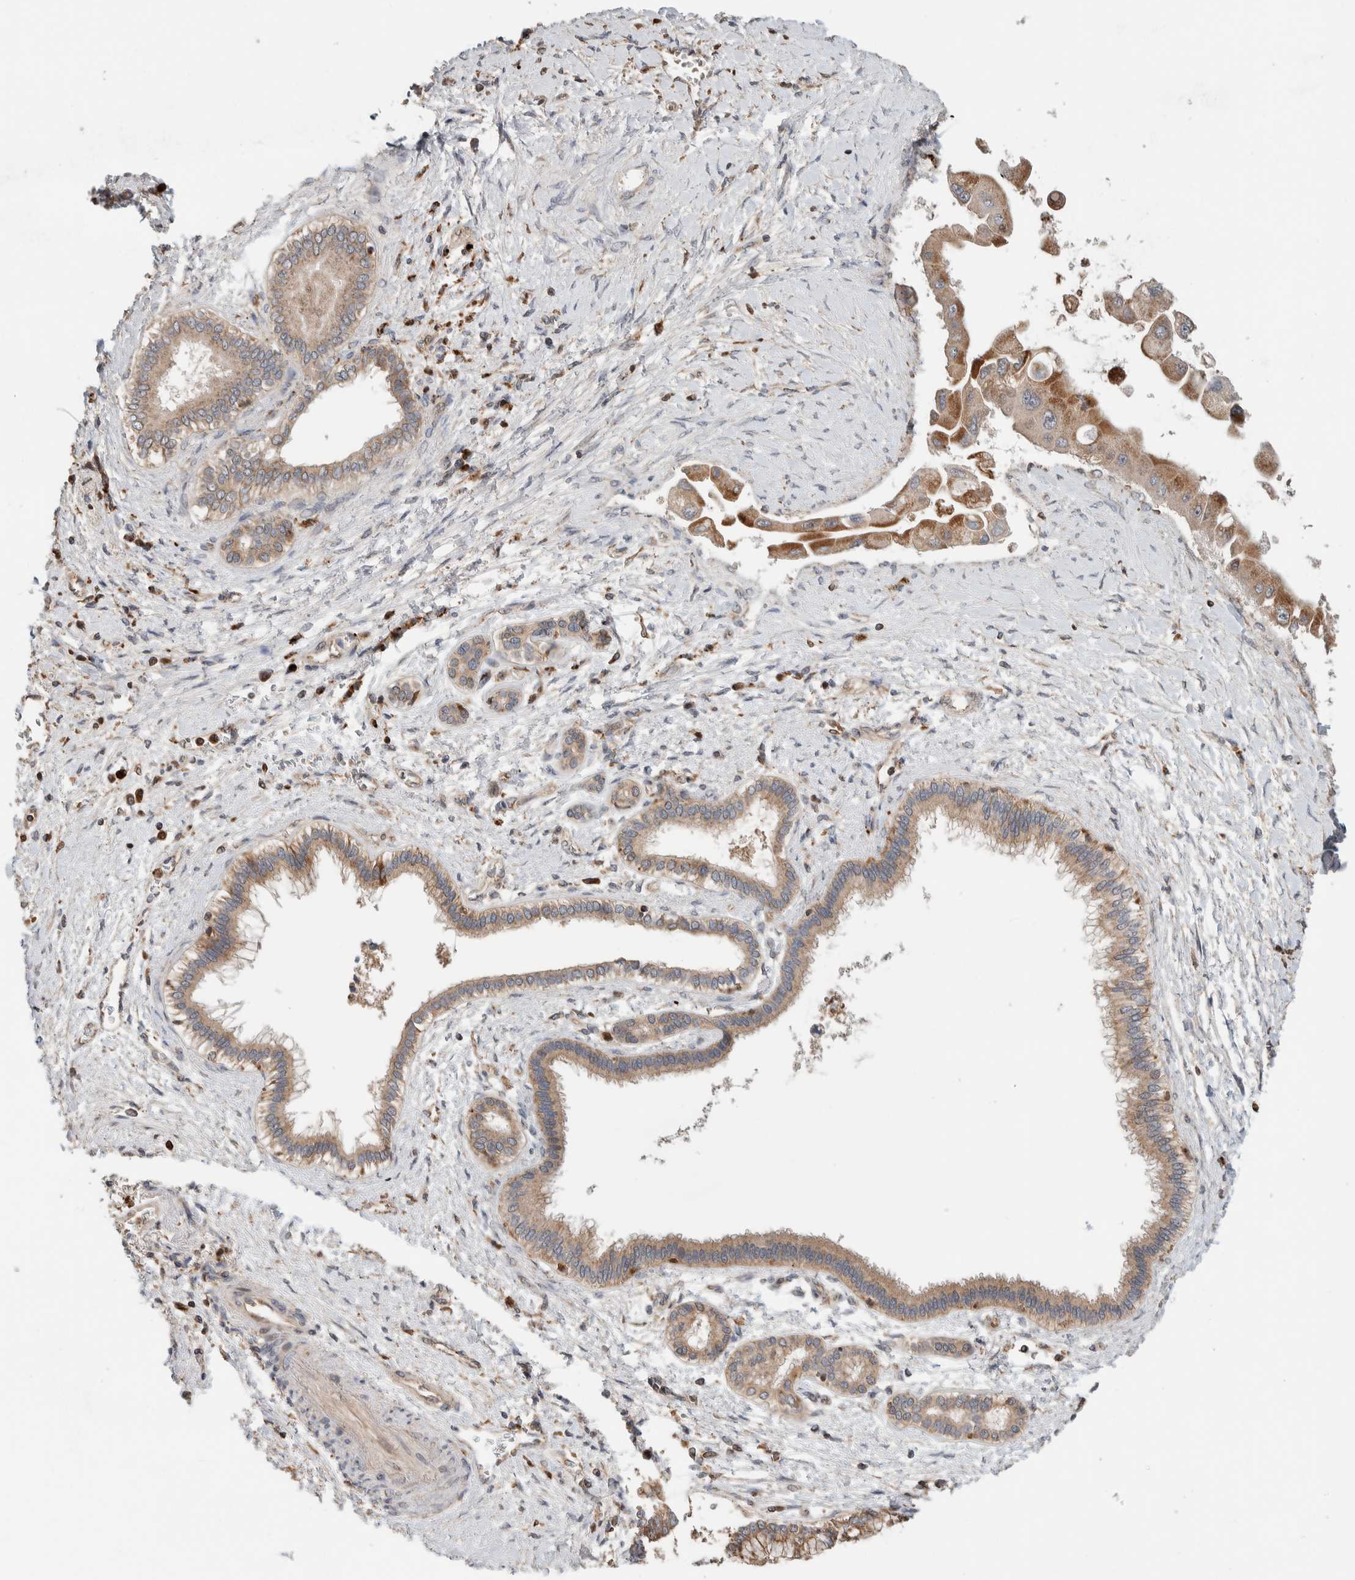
{"staining": {"intensity": "moderate", "quantity": ">75%", "location": "cytoplasmic/membranous"}, "tissue": "liver cancer", "cell_type": "Tumor cells", "image_type": "cancer", "snomed": [{"axis": "morphology", "description": "Cholangiocarcinoma"}, {"axis": "topography", "description": "Liver"}], "caption": "A brown stain labels moderate cytoplasmic/membranous positivity of a protein in human liver cholangiocarcinoma tumor cells.", "gene": "VPS53", "patient": {"sex": "male", "age": 50}}